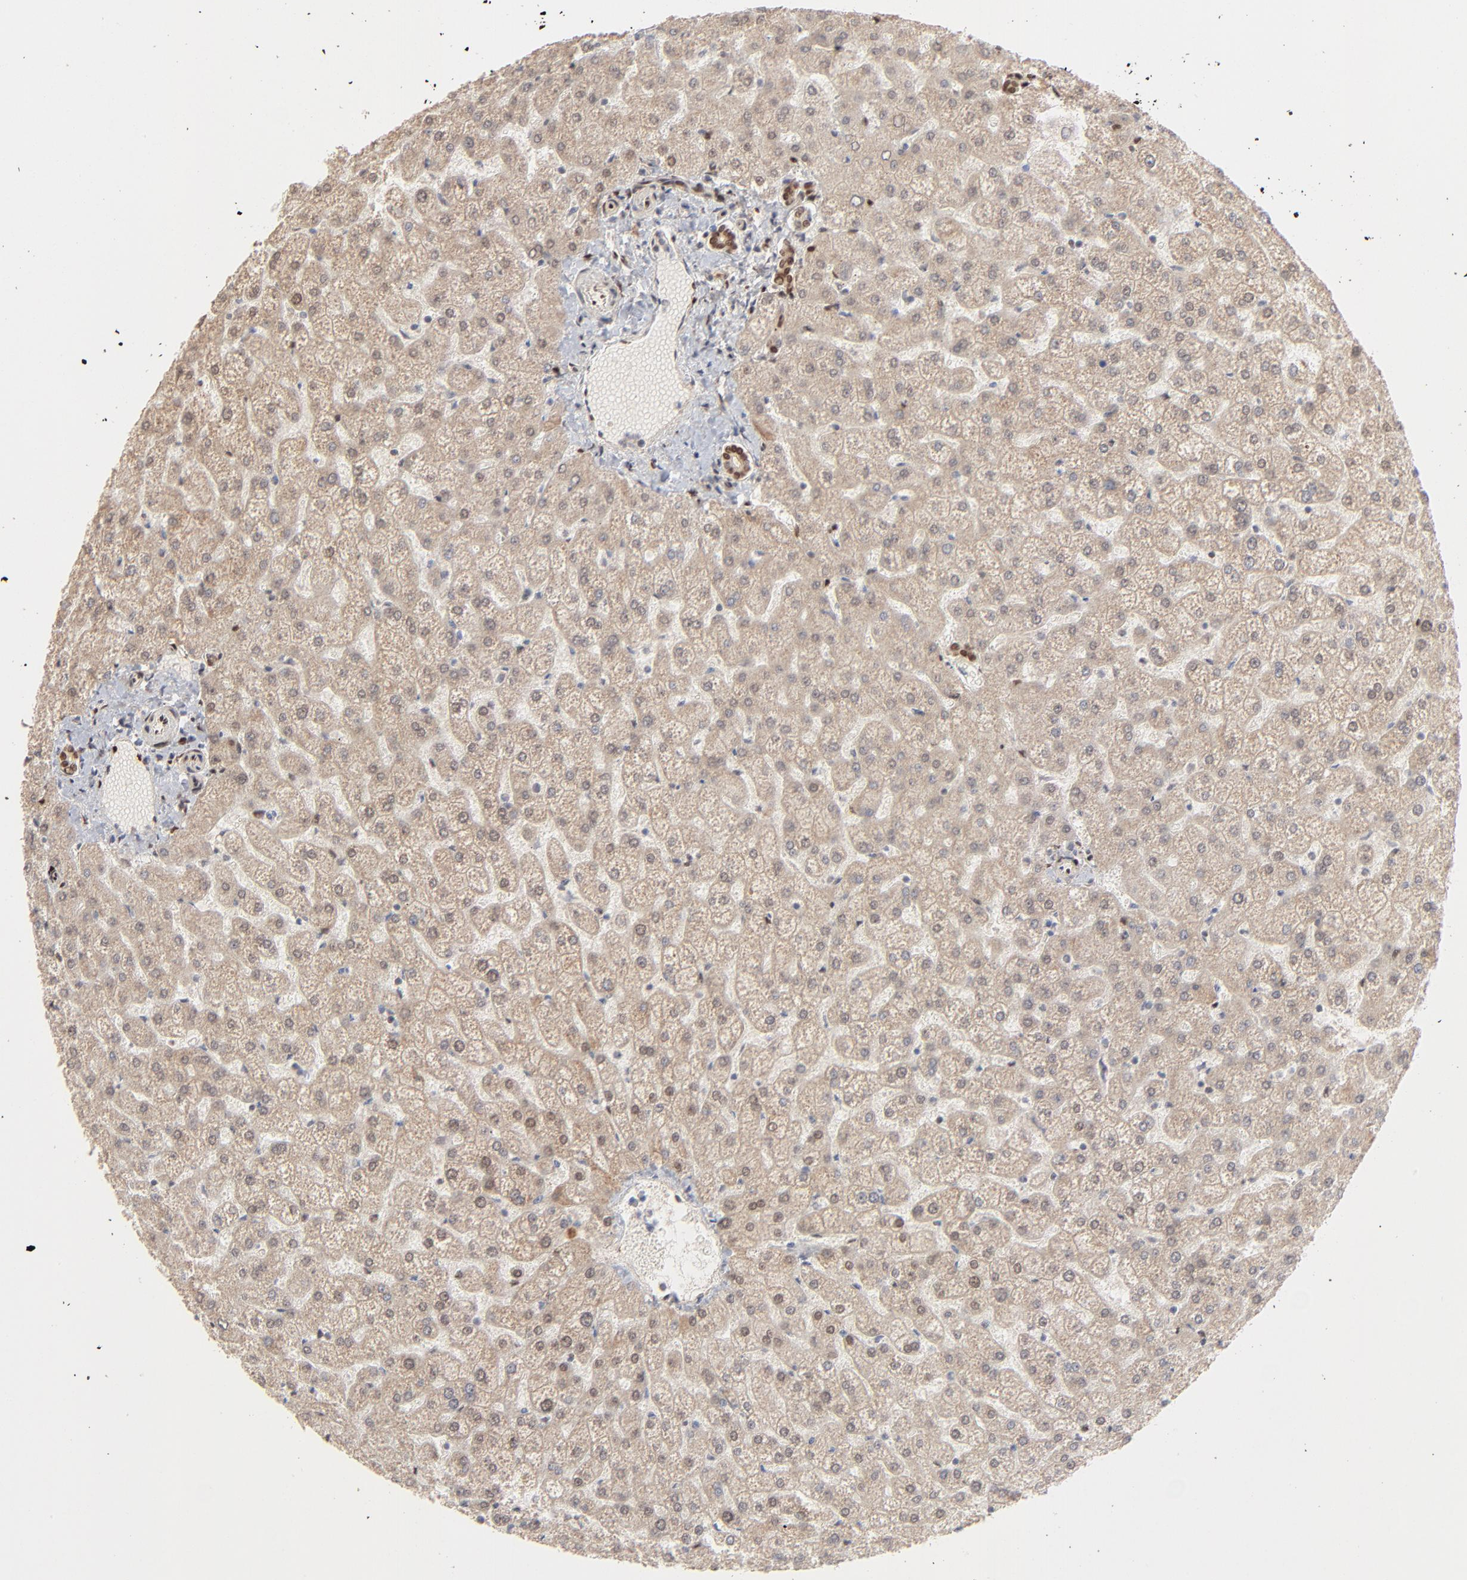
{"staining": {"intensity": "moderate", "quantity": ">75%", "location": "cytoplasmic/membranous,nuclear"}, "tissue": "liver", "cell_type": "Cholangiocytes", "image_type": "normal", "snomed": [{"axis": "morphology", "description": "Normal tissue, NOS"}, {"axis": "topography", "description": "Liver"}], "caption": "A micrograph showing moderate cytoplasmic/membranous,nuclear positivity in about >75% of cholangiocytes in benign liver, as visualized by brown immunohistochemical staining.", "gene": "NFIB", "patient": {"sex": "female", "age": 32}}